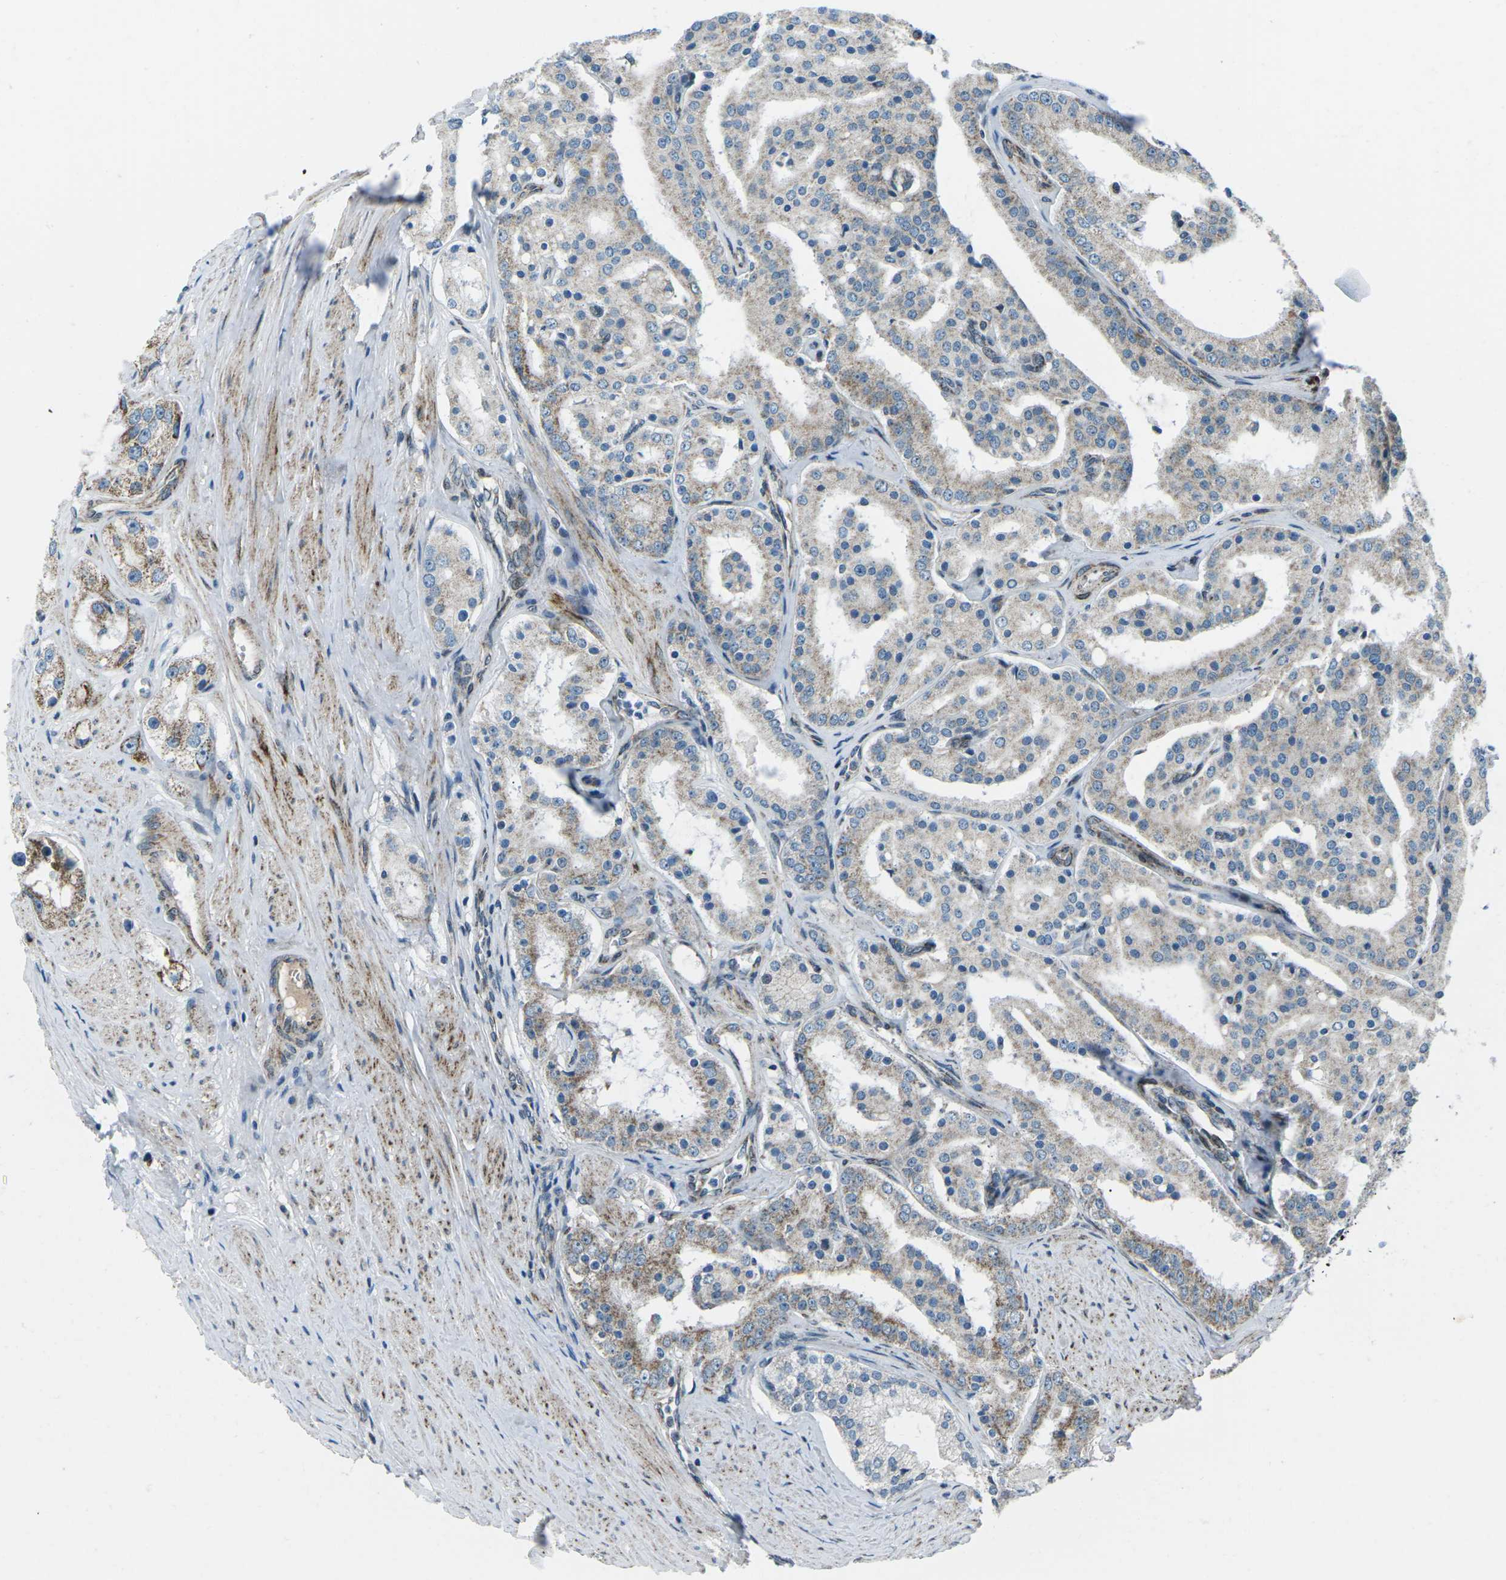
{"staining": {"intensity": "moderate", "quantity": "25%-75%", "location": "cytoplasmic/membranous"}, "tissue": "prostate cancer", "cell_type": "Tumor cells", "image_type": "cancer", "snomed": [{"axis": "morphology", "description": "Adenocarcinoma, Low grade"}, {"axis": "topography", "description": "Prostate"}], "caption": "Human prostate low-grade adenocarcinoma stained with a protein marker displays moderate staining in tumor cells.", "gene": "RFESD", "patient": {"sex": "male", "age": 63}}